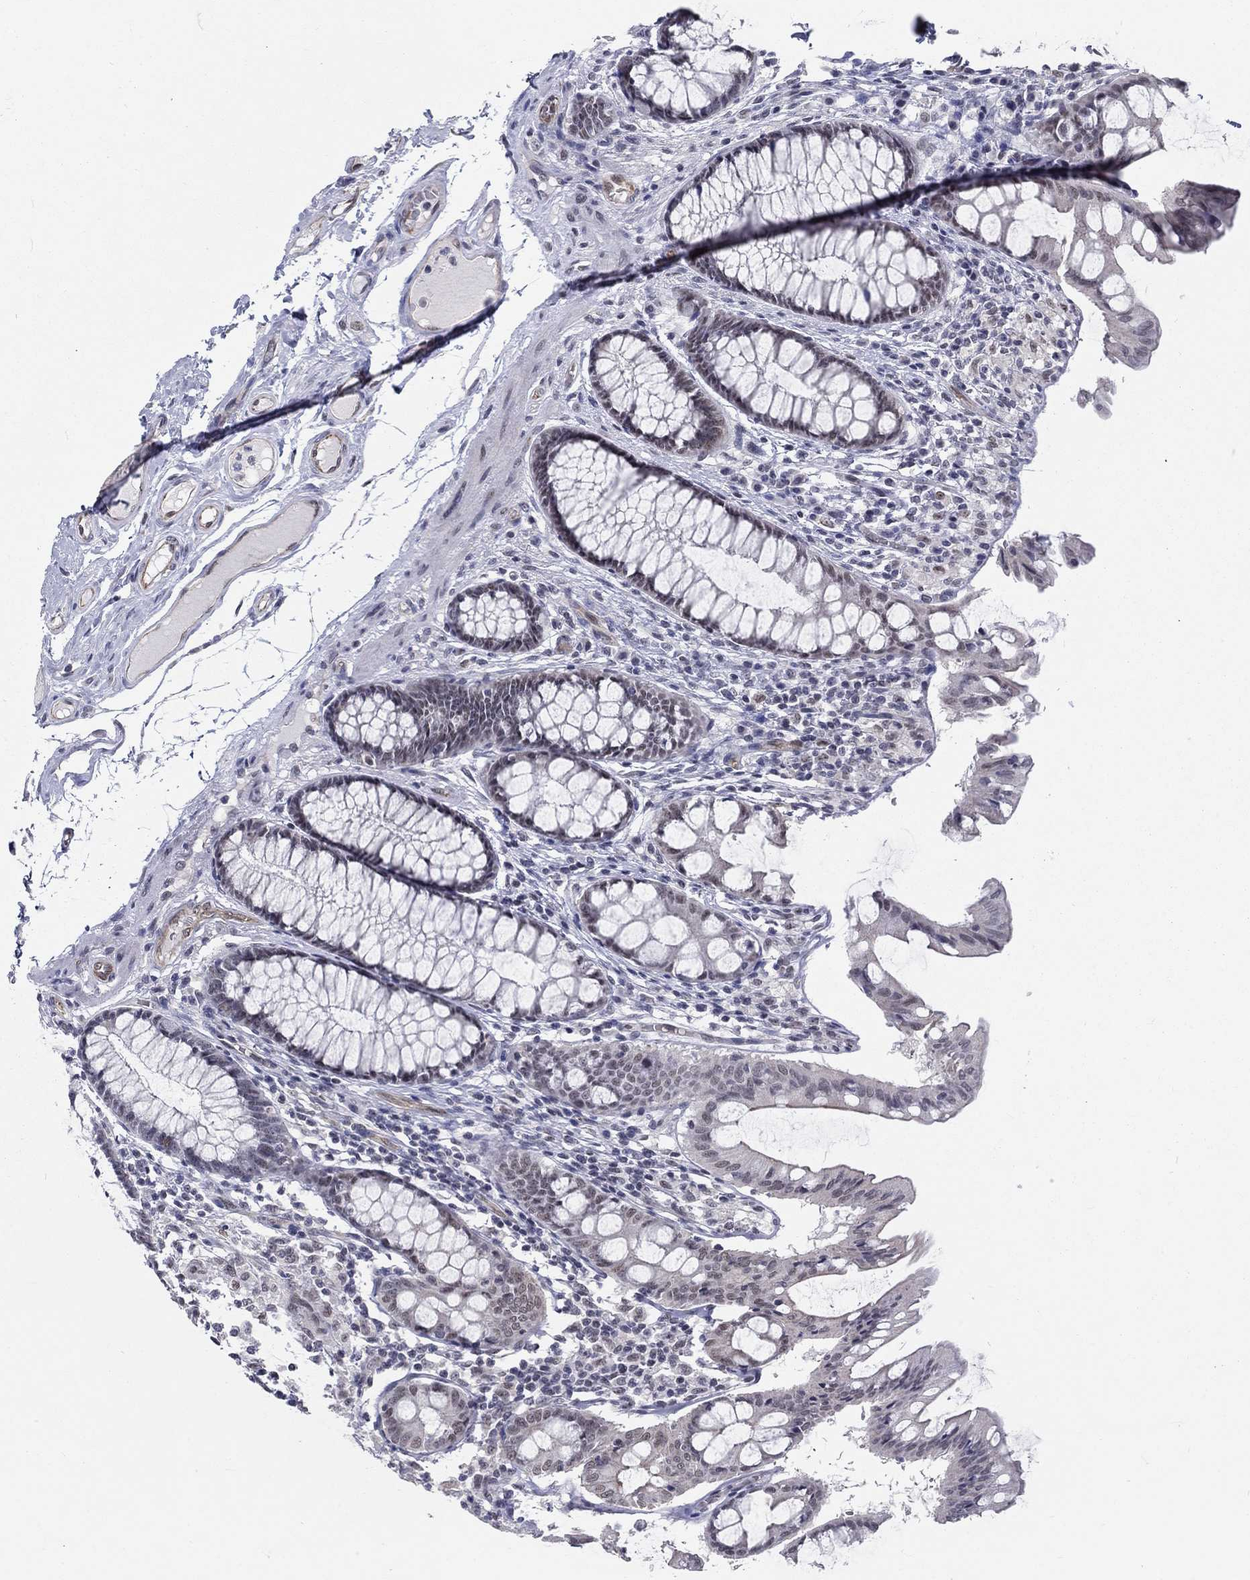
{"staining": {"intensity": "moderate", "quantity": "25%-75%", "location": "cytoplasmic/membranous"}, "tissue": "colon", "cell_type": "Endothelial cells", "image_type": "normal", "snomed": [{"axis": "morphology", "description": "Normal tissue, NOS"}, {"axis": "topography", "description": "Colon"}], "caption": "DAB immunohistochemical staining of normal human colon demonstrates moderate cytoplasmic/membranous protein positivity in about 25%-75% of endothelial cells. The staining was performed using DAB (3,3'-diaminobenzidine) to visualize the protein expression in brown, while the nuclei were stained in blue with hematoxylin (Magnification: 20x).", "gene": "ZBED1", "patient": {"sex": "female", "age": 65}}